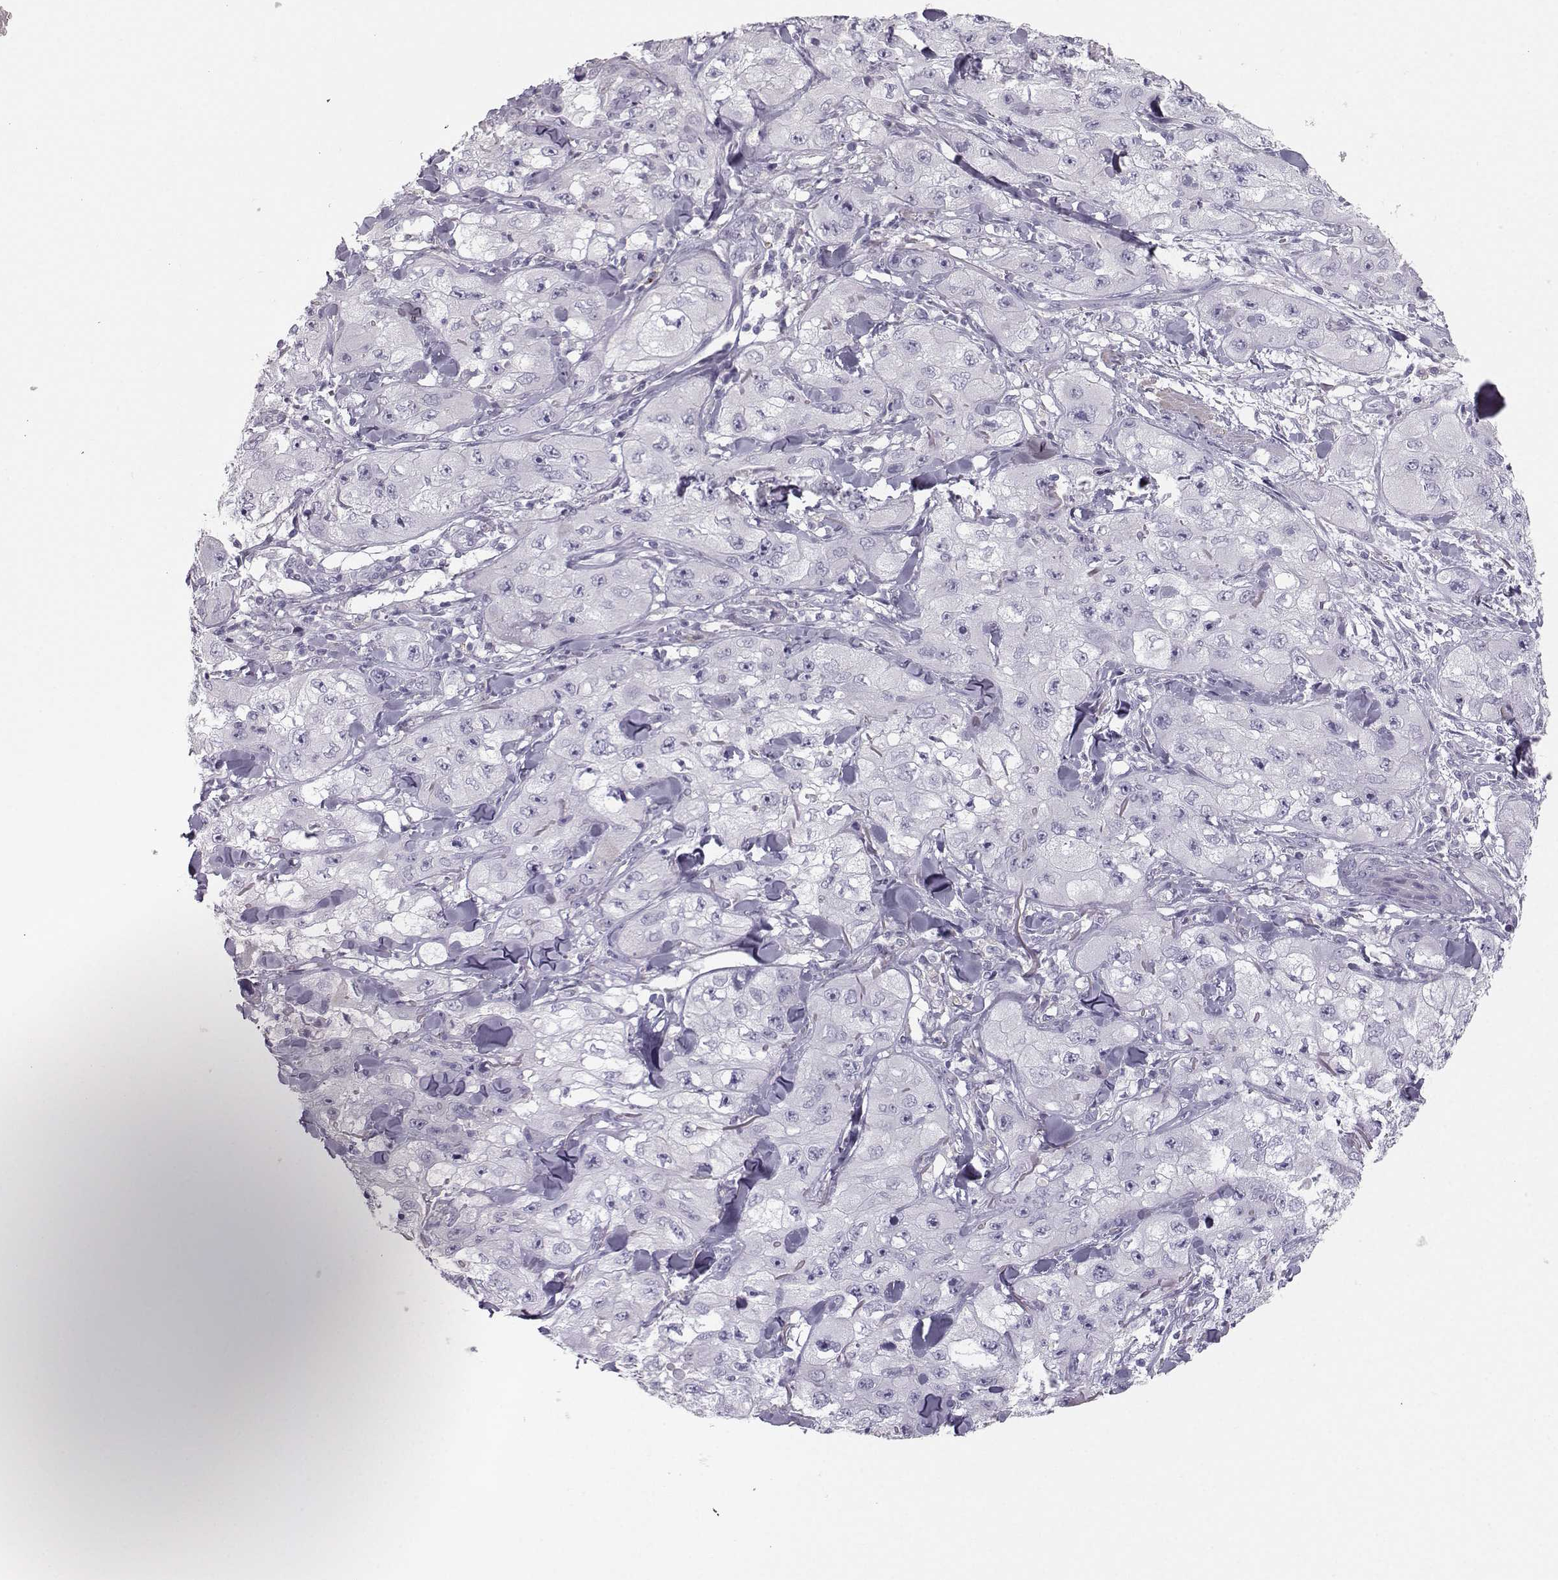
{"staining": {"intensity": "negative", "quantity": "none", "location": "none"}, "tissue": "skin cancer", "cell_type": "Tumor cells", "image_type": "cancer", "snomed": [{"axis": "morphology", "description": "Squamous cell carcinoma, NOS"}, {"axis": "topography", "description": "Skin"}, {"axis": "topography", "description": "Subcutis"}], "caption": "This is an IHC histopathology image of squamous cell carcinoma (skin). There is no positivity in tumor cells.", "gene": "CASR", "patient": {"sex": "male", "age": 73}}